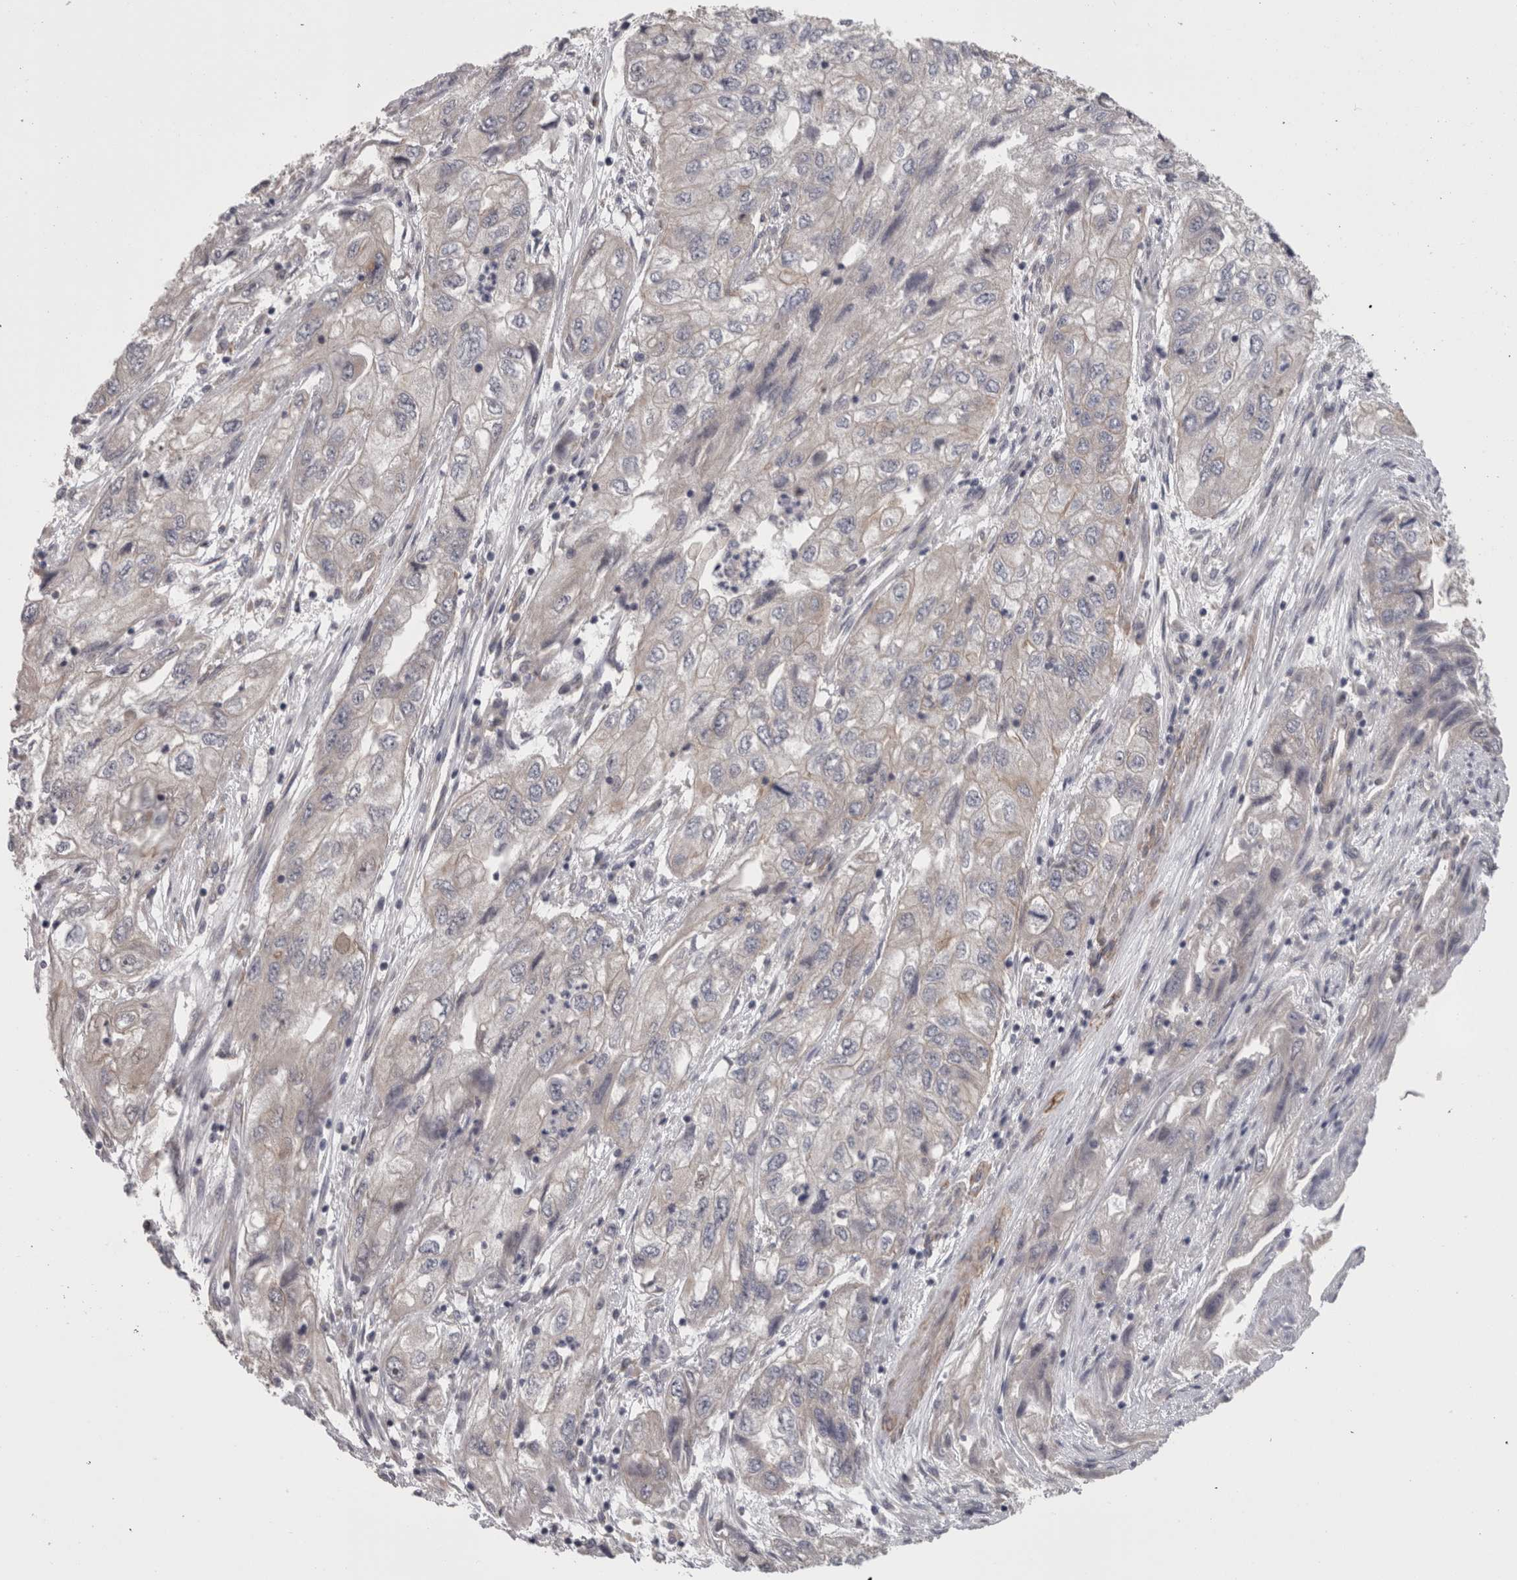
{"staining": {"intensity": "negative", "quantity": "none", "location": "none"}, "tissue": "endometrial cancer", "cell_type": "Tumor cells", "image_type": "cancer", "snomed": [{"axis": "morphology", "description": "Adenocarcinoma, NOS"}, {"axis": "topography", "description": "Endometrium"}], "caption": "A histopathology image of human endometrial adenocarcinoma is negative for staining in tumor cells.", "gene": "RMDN1", "patient": {"sex": "female", "age": 49}}